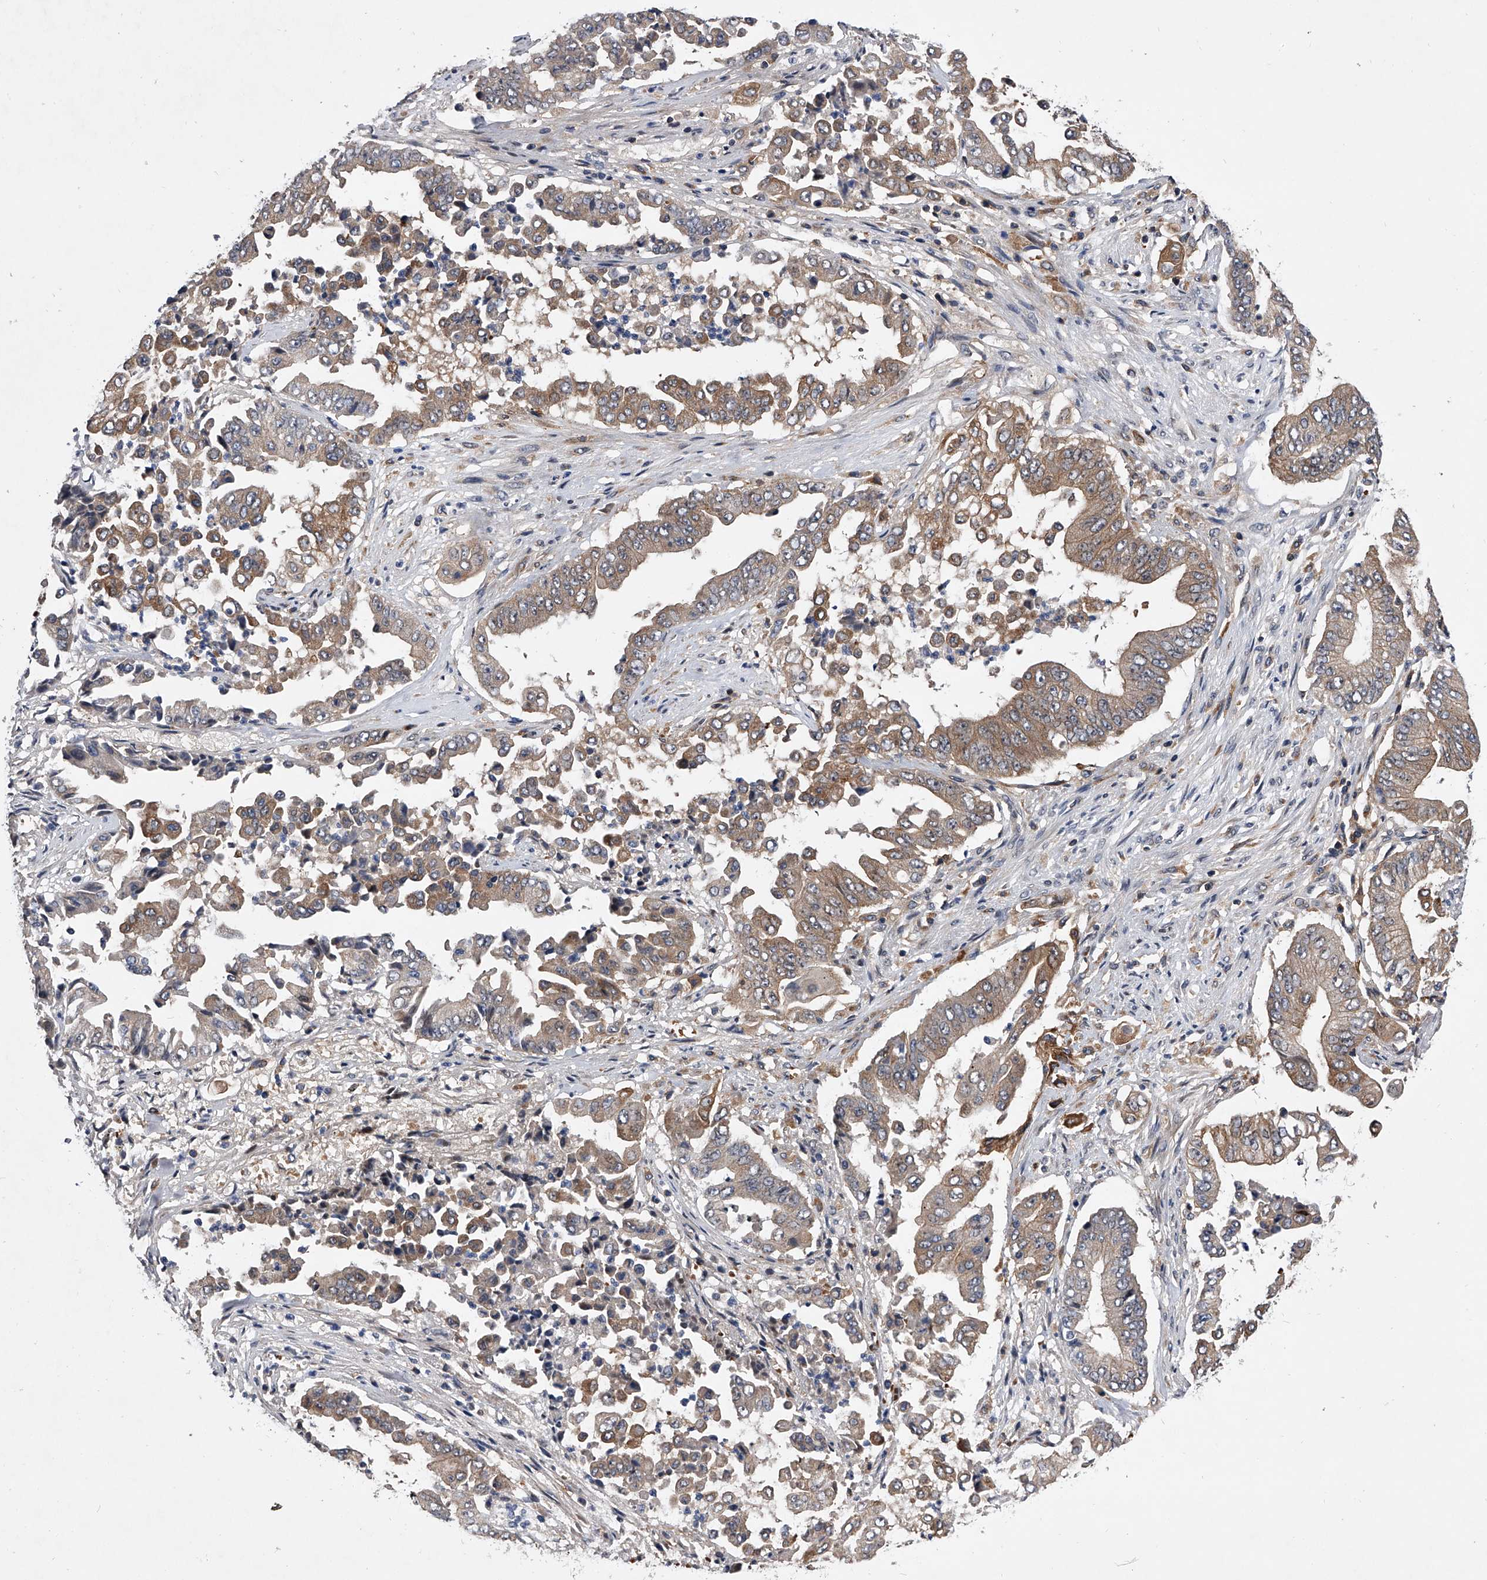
{"staining": {"intensity": "weak", "quantity": ">75%", "location": "cytoplasmic/membranous"}, "tissue": "pancreatic cancer", "cell_type": "Tumor cells", "image_type": "cancer", "snomed": [{"axis": "morphology", "description": "Adenocarcinoma, NOS"}, {"axis": "topography", "description": "Pancreas"}], "caption": "Protein analysis of pancreatic cancer (adenocarcinoma) tissue shows weak cytoplasmic/membranous positivity in approximately >75% of tumor cells.", "gene": "ZNF30", "patient": {"sex": "female", "age": 77}}